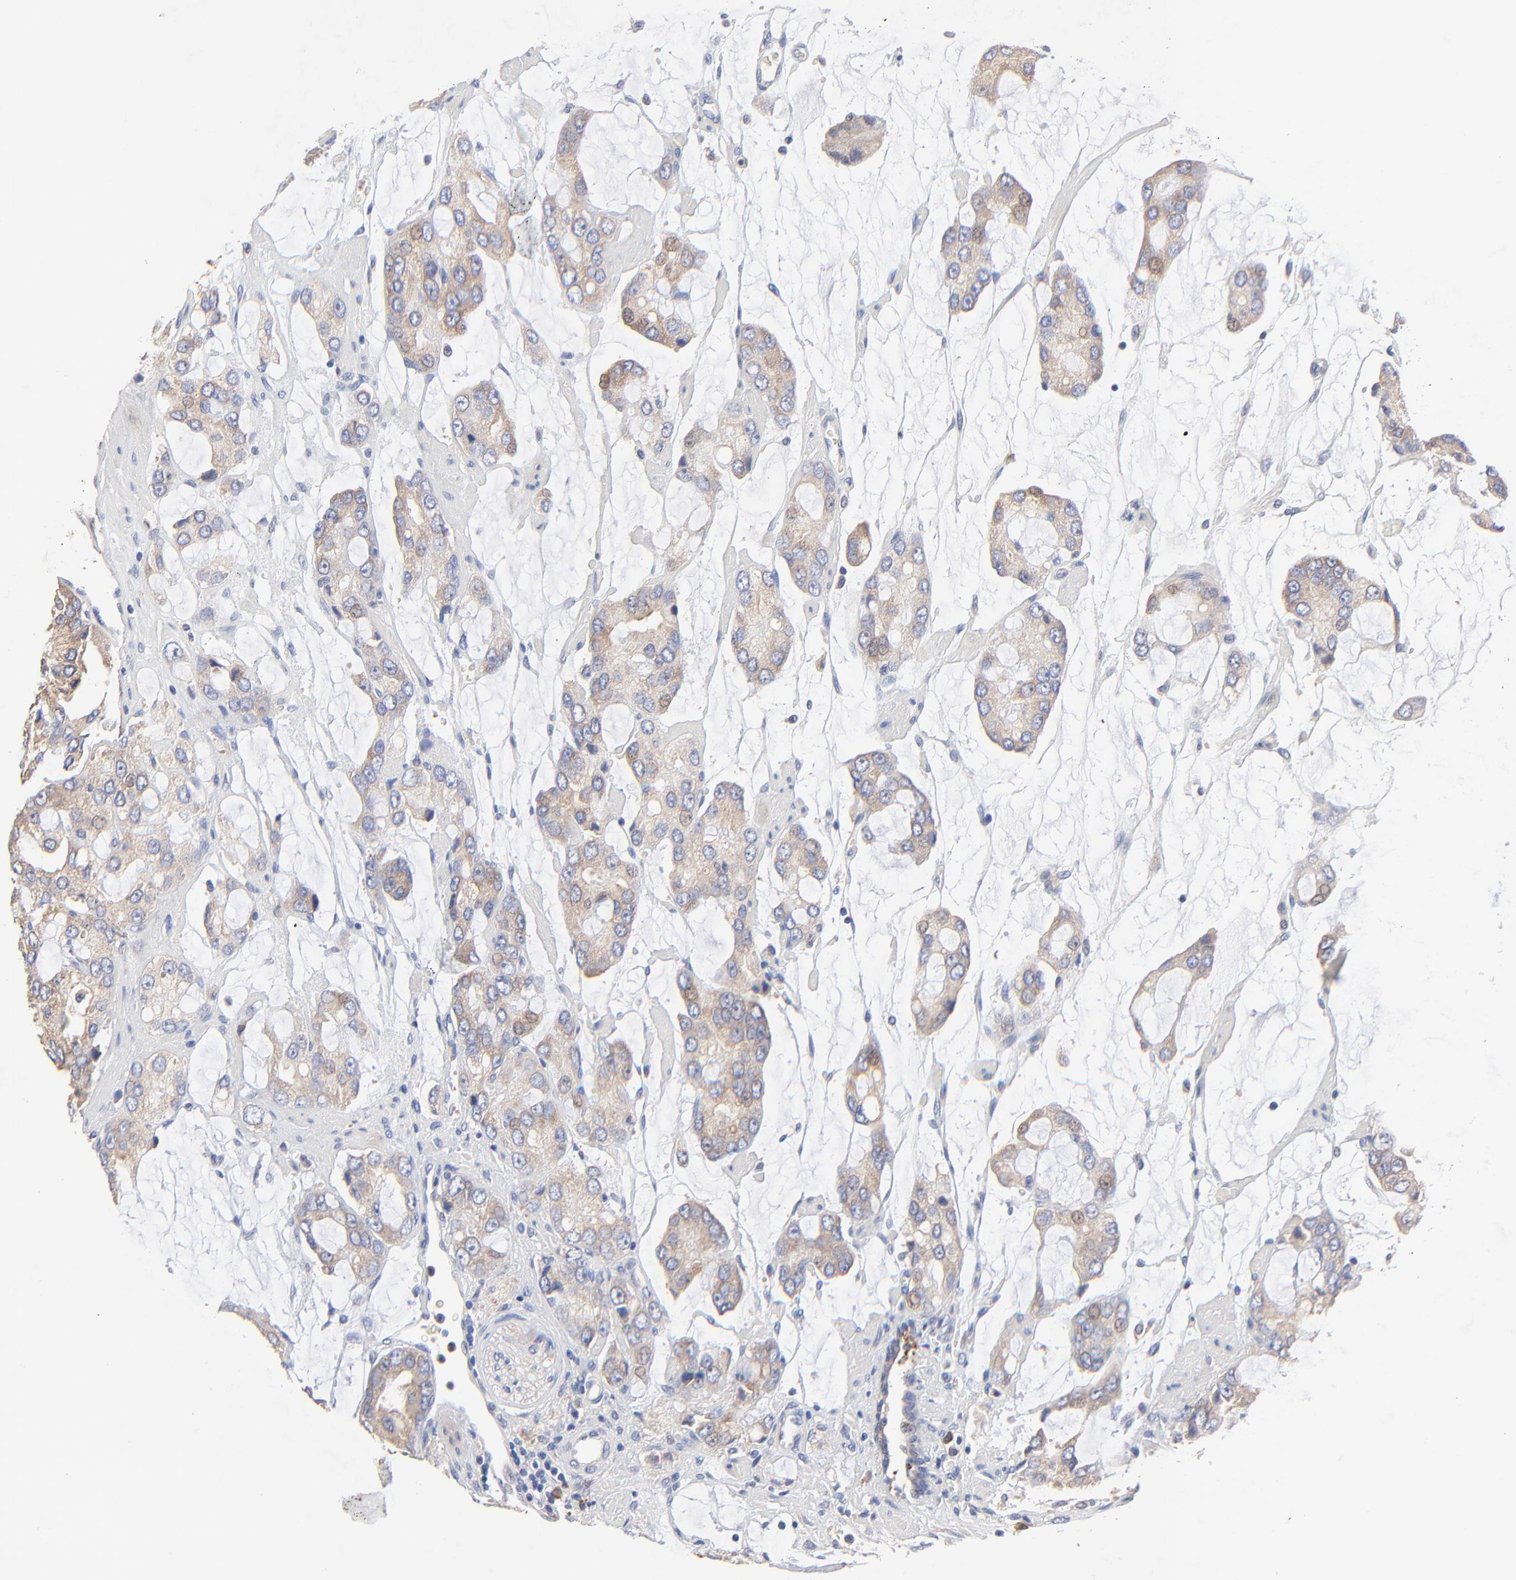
{"staining": {"intensity": "moderate", "quantity": ">75%", "location": "cytoplasmic/membranous"}, "tissue": "prostate cancer", "cell_type": "Tumor cells", "image_type": "cancer", "snomed": [{"axis": "morphology", "description": "Adenocarcinoma, High grade"}, {"axis": "topography", "description": "Prostate"}], "caption": "Immunohistochemical staining of human adenocarcinoma (high-grade) (prostate) shows medium levels of moderate cytoplasmic/membranous positivity in about >75% of tumor cells.", "gene": "PPFIBP2", "patient": {"sex": "male", "age": 67}}